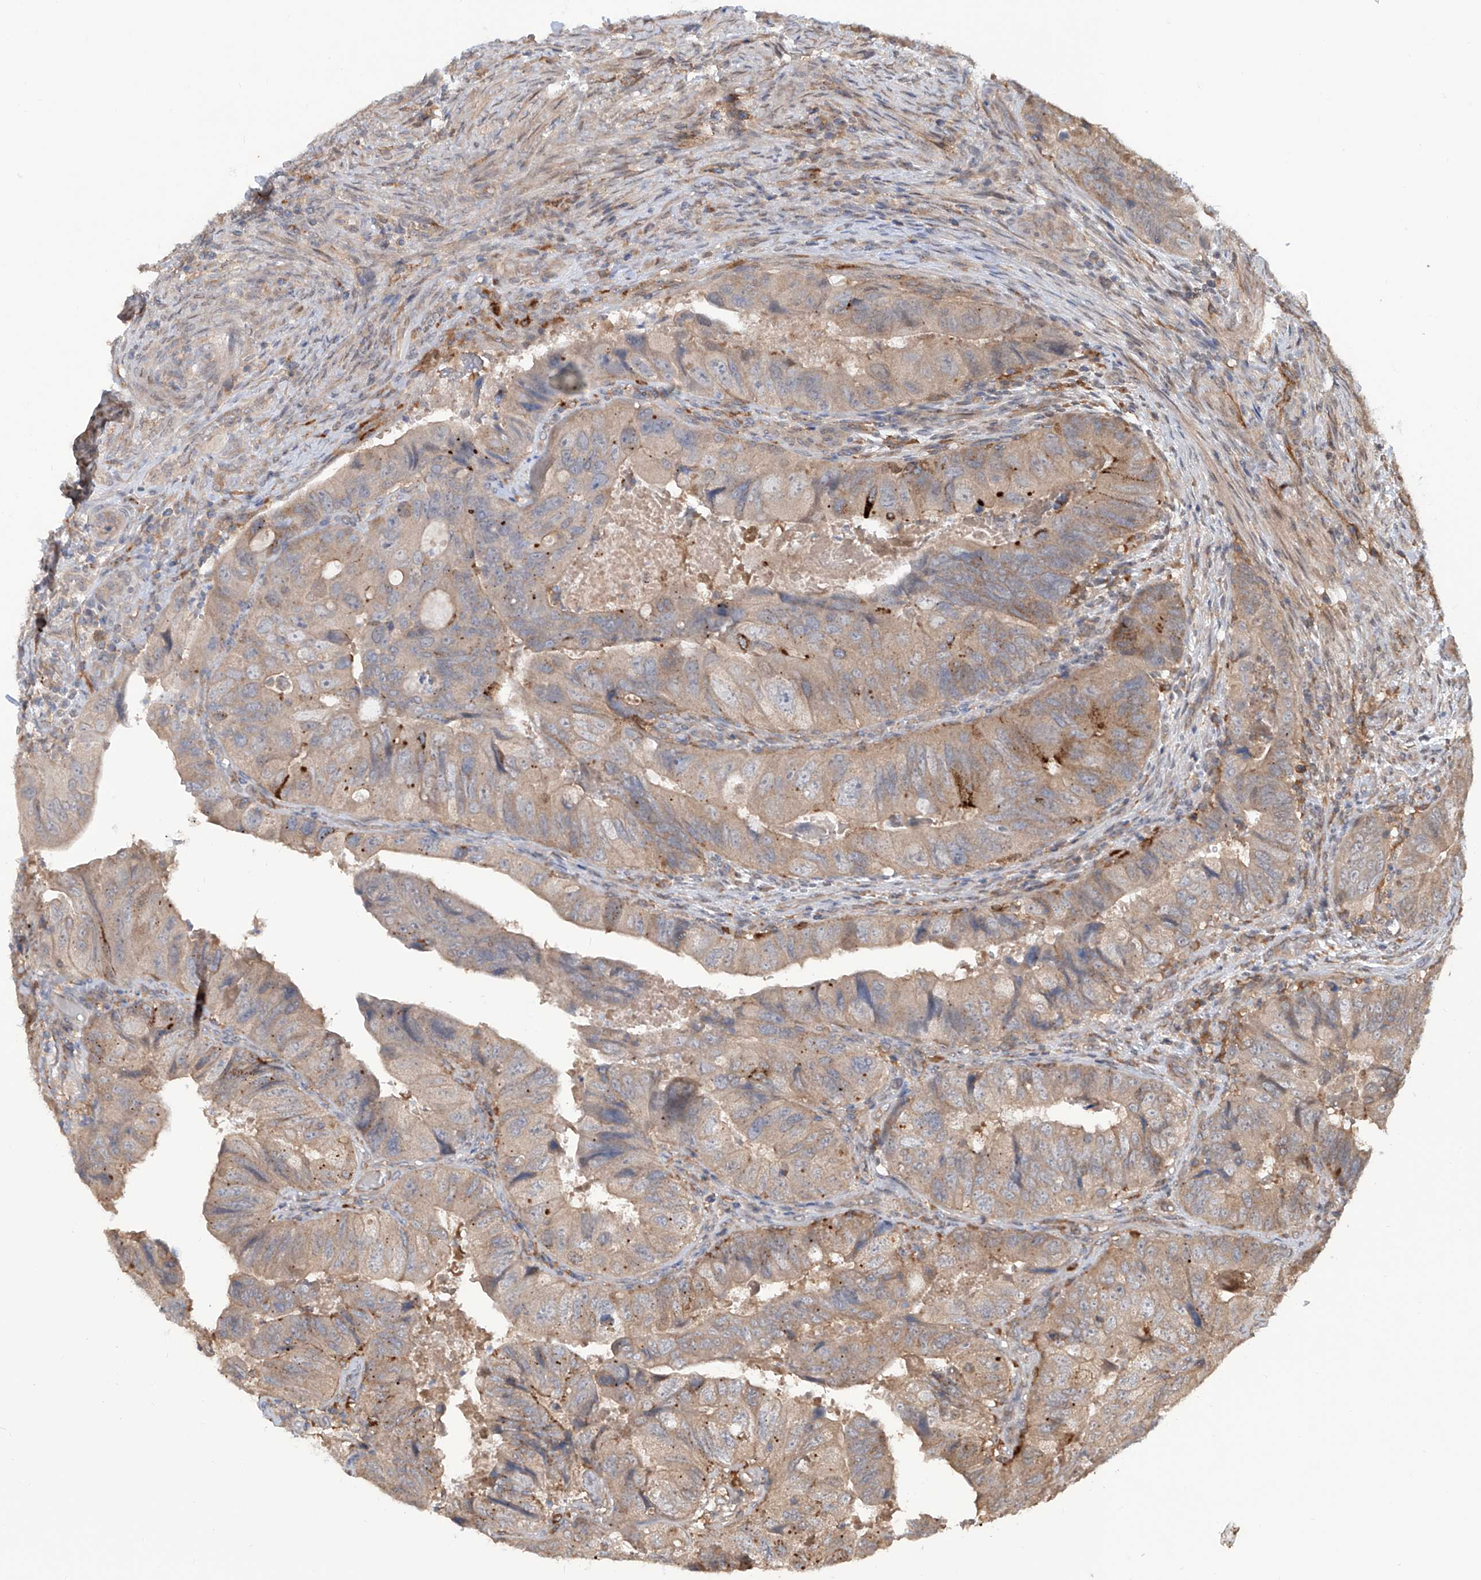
{"staining": {"intensity": "weak", "quantity": "<25%", "location": "cytoplasmic/membranous"}, "tissue": "colorectal cancer", "cell_type": "Tumor cells", "image_type": "cancer", "snomed": [{"axis": "morphology", "description": "Adenocarcinoma, NOS"}, {"axis": "topography", "description": "Rectum"}], "caption": "The IHC image has no significant expression in tumor cells of adenocarcinoma (colorectal) tissue. (Stains: DAB IHC with hematoxylin counter stain, Microscopy: brightfield microscopy at high magnification).", "gene": "HOXC8", "patient": {"sex": "male", "age": 63}}